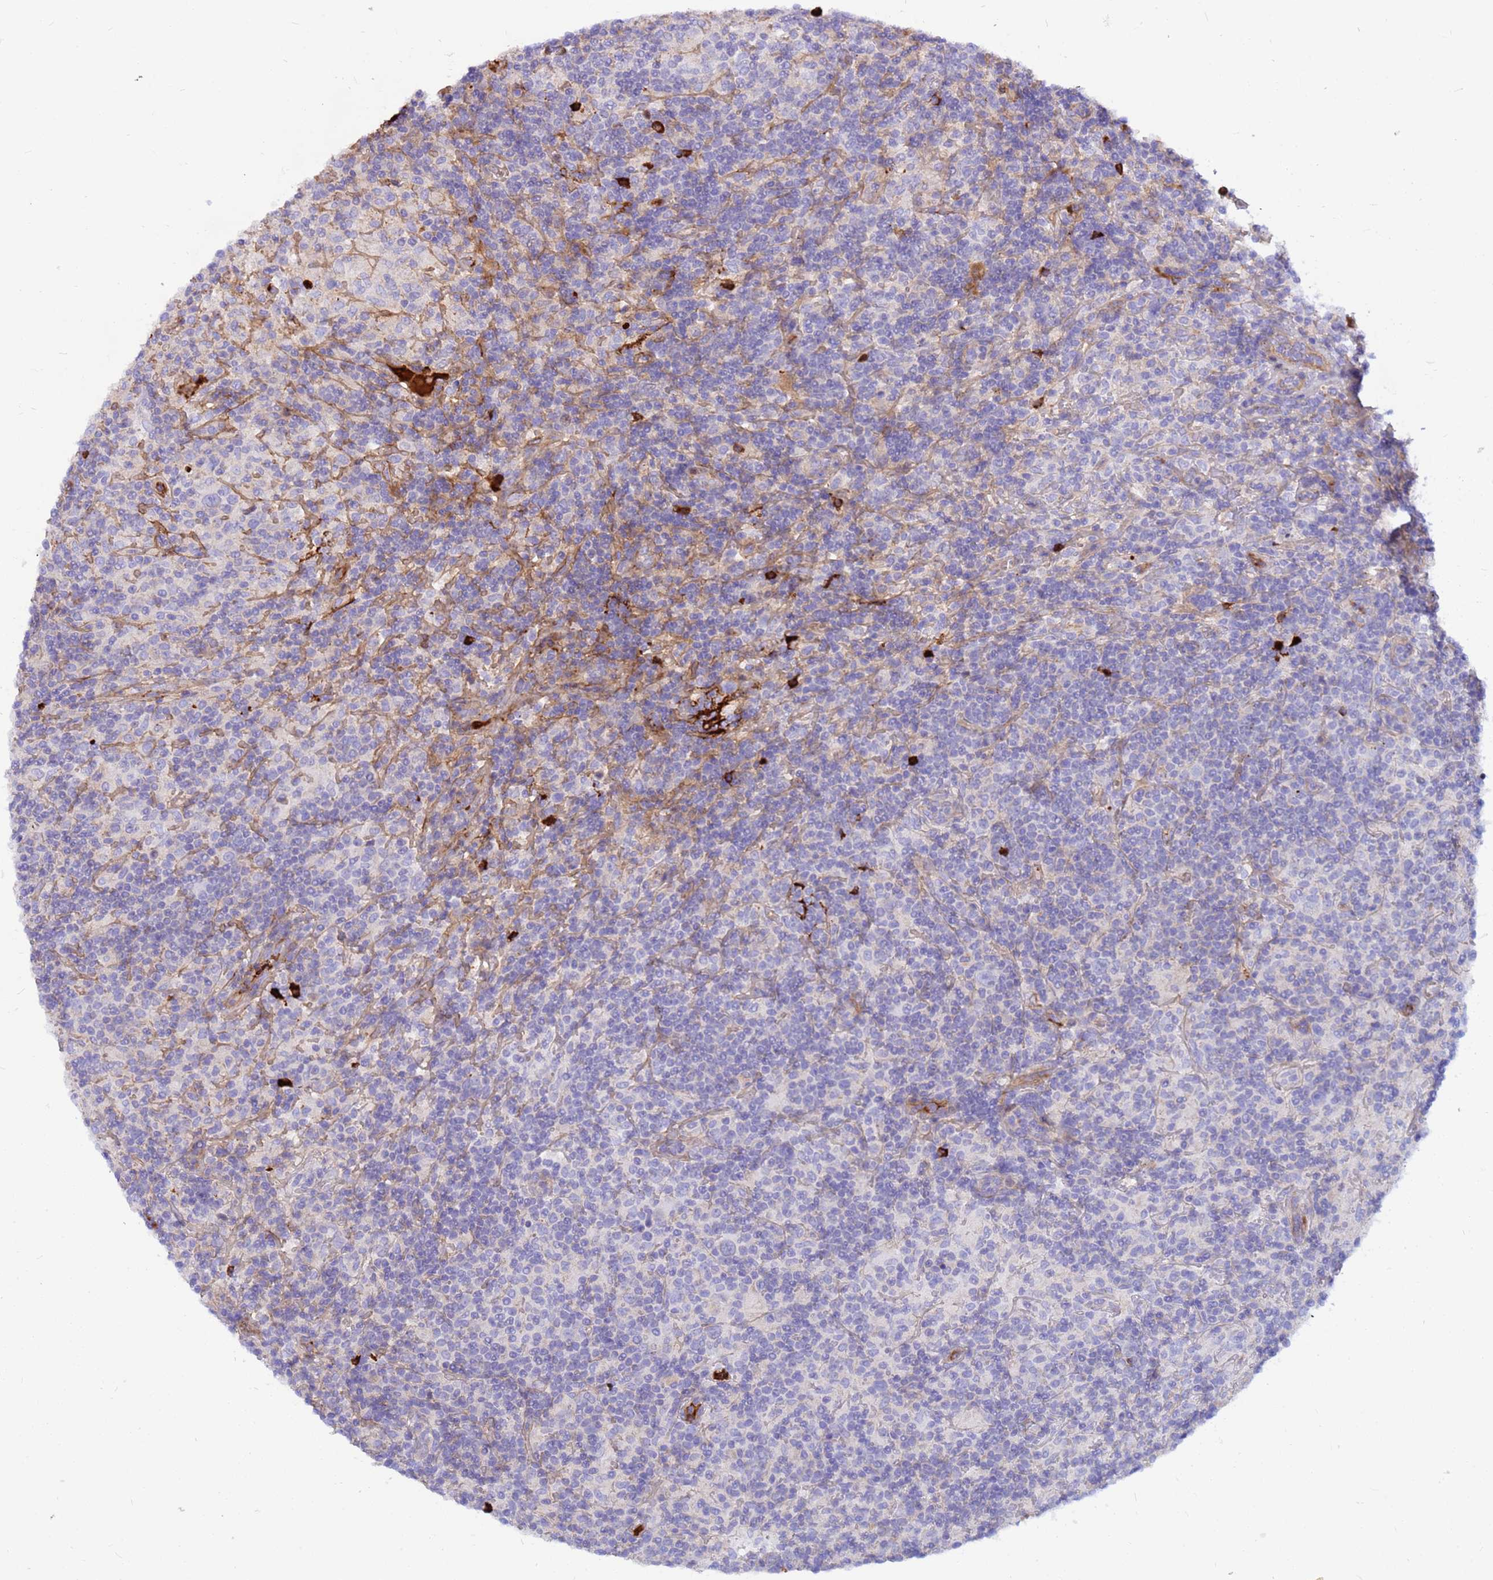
{"staining": {"intensity": "negative", "quantity": "none", "location": "none"}, "tissue": "lymphoma", "cell_type": "Tumor cells", "image_type": "cancer", "snomed": [{"axis": "morphology", "description": "Hodgkin's disease, NOS"}, {"axis": "topography", "description": "Lymph node"}], "caption": "An image of human lymphoma is negative for staining in tumor cells.", "gene": "CRHBP", "patient": {"sex": "male", "age": 70}}